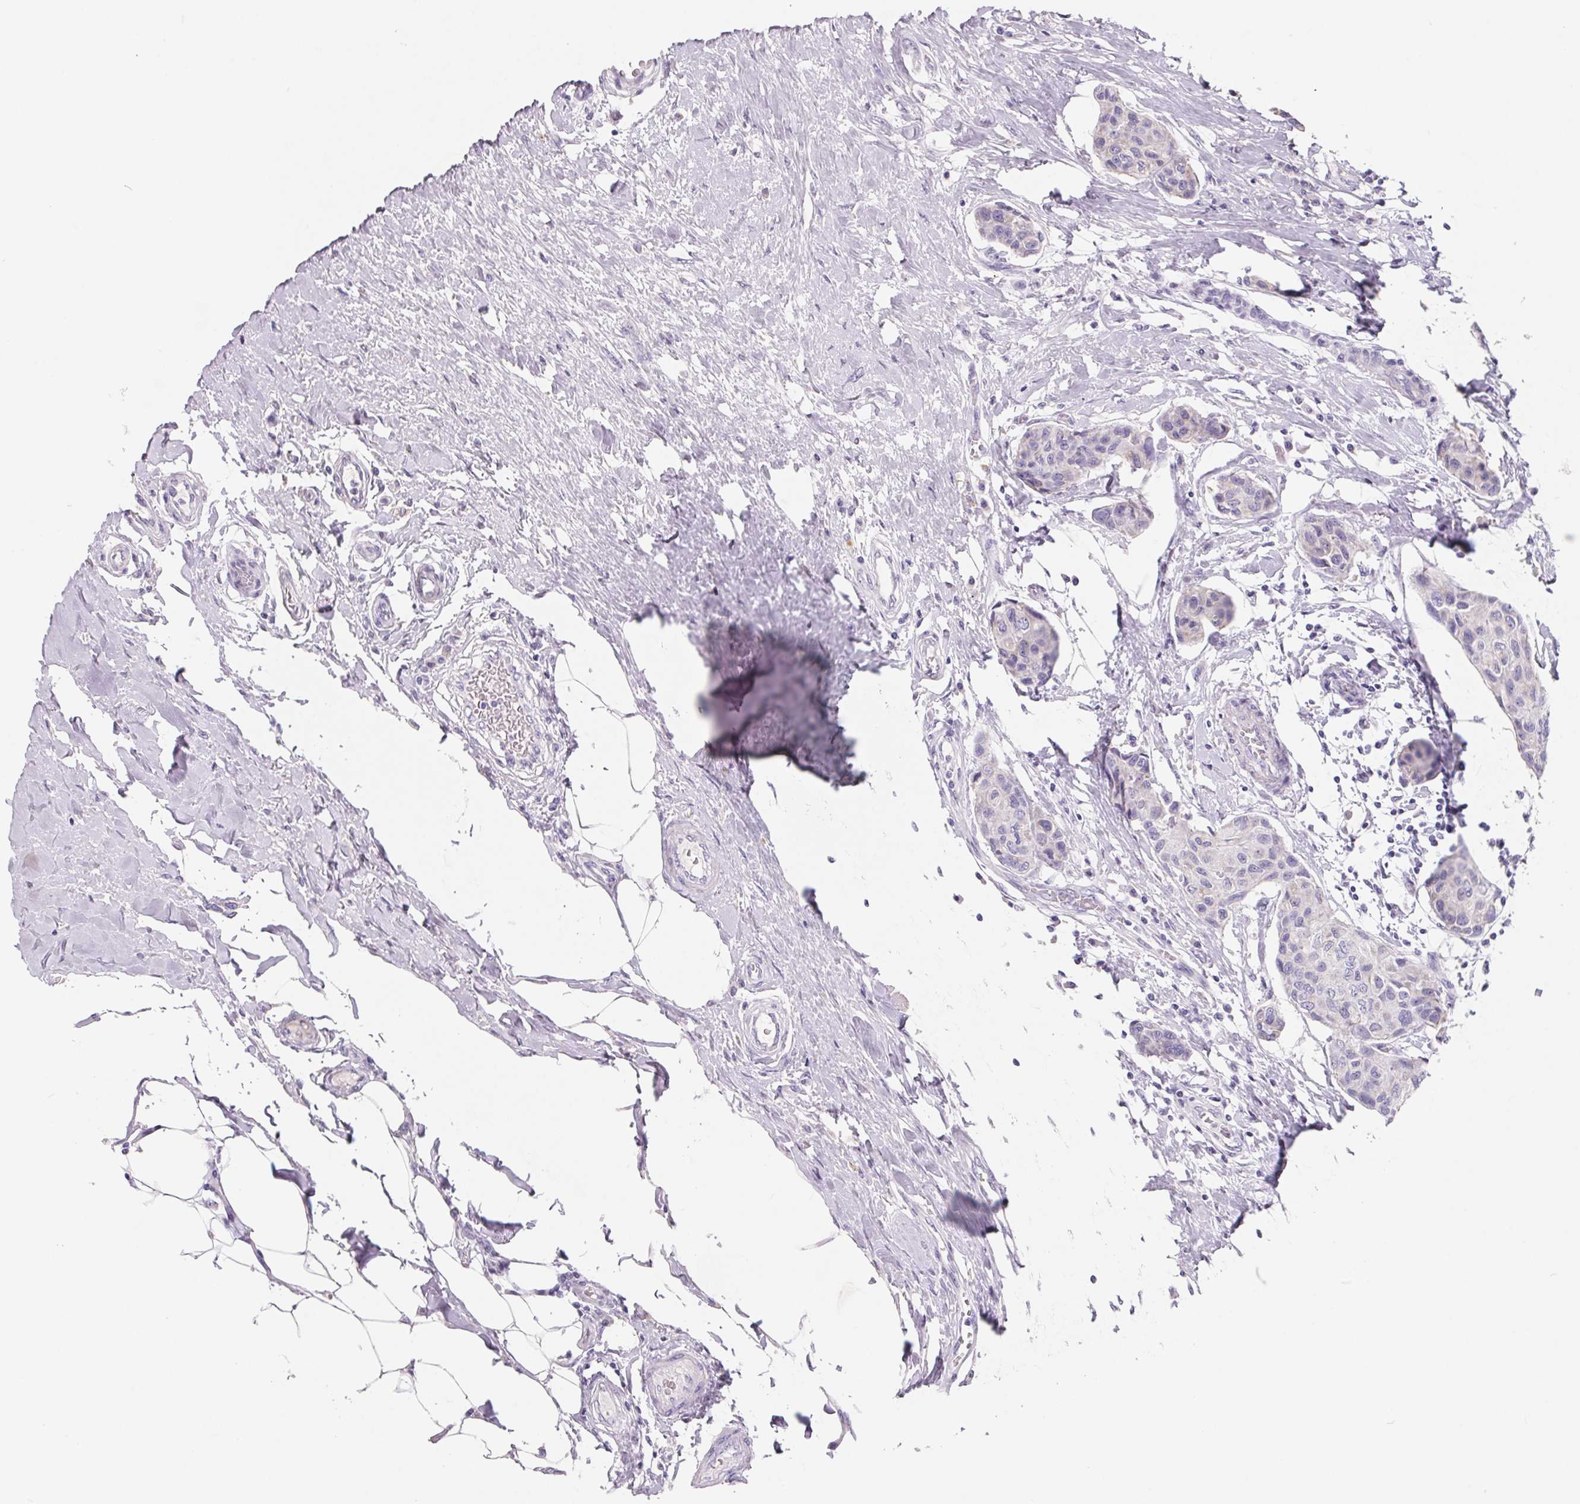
{"staining": {"intensity": "negative", "quantity": "none", "location": "none"}, "tissue": "breast cancer", "cell_type": "Tumor cells", "image_type": "cancer", "snomed": [{"axis": "morphology", "description": "Duct carcinoma"}, {"axis": "topography", "description": "Breast"}], "caption": "Tumor cells are negative for protein expression in human breast infiltrating ductal carcinoma.", "gene": "FDX1", "patient": {"sex": "female", "age": 80}}